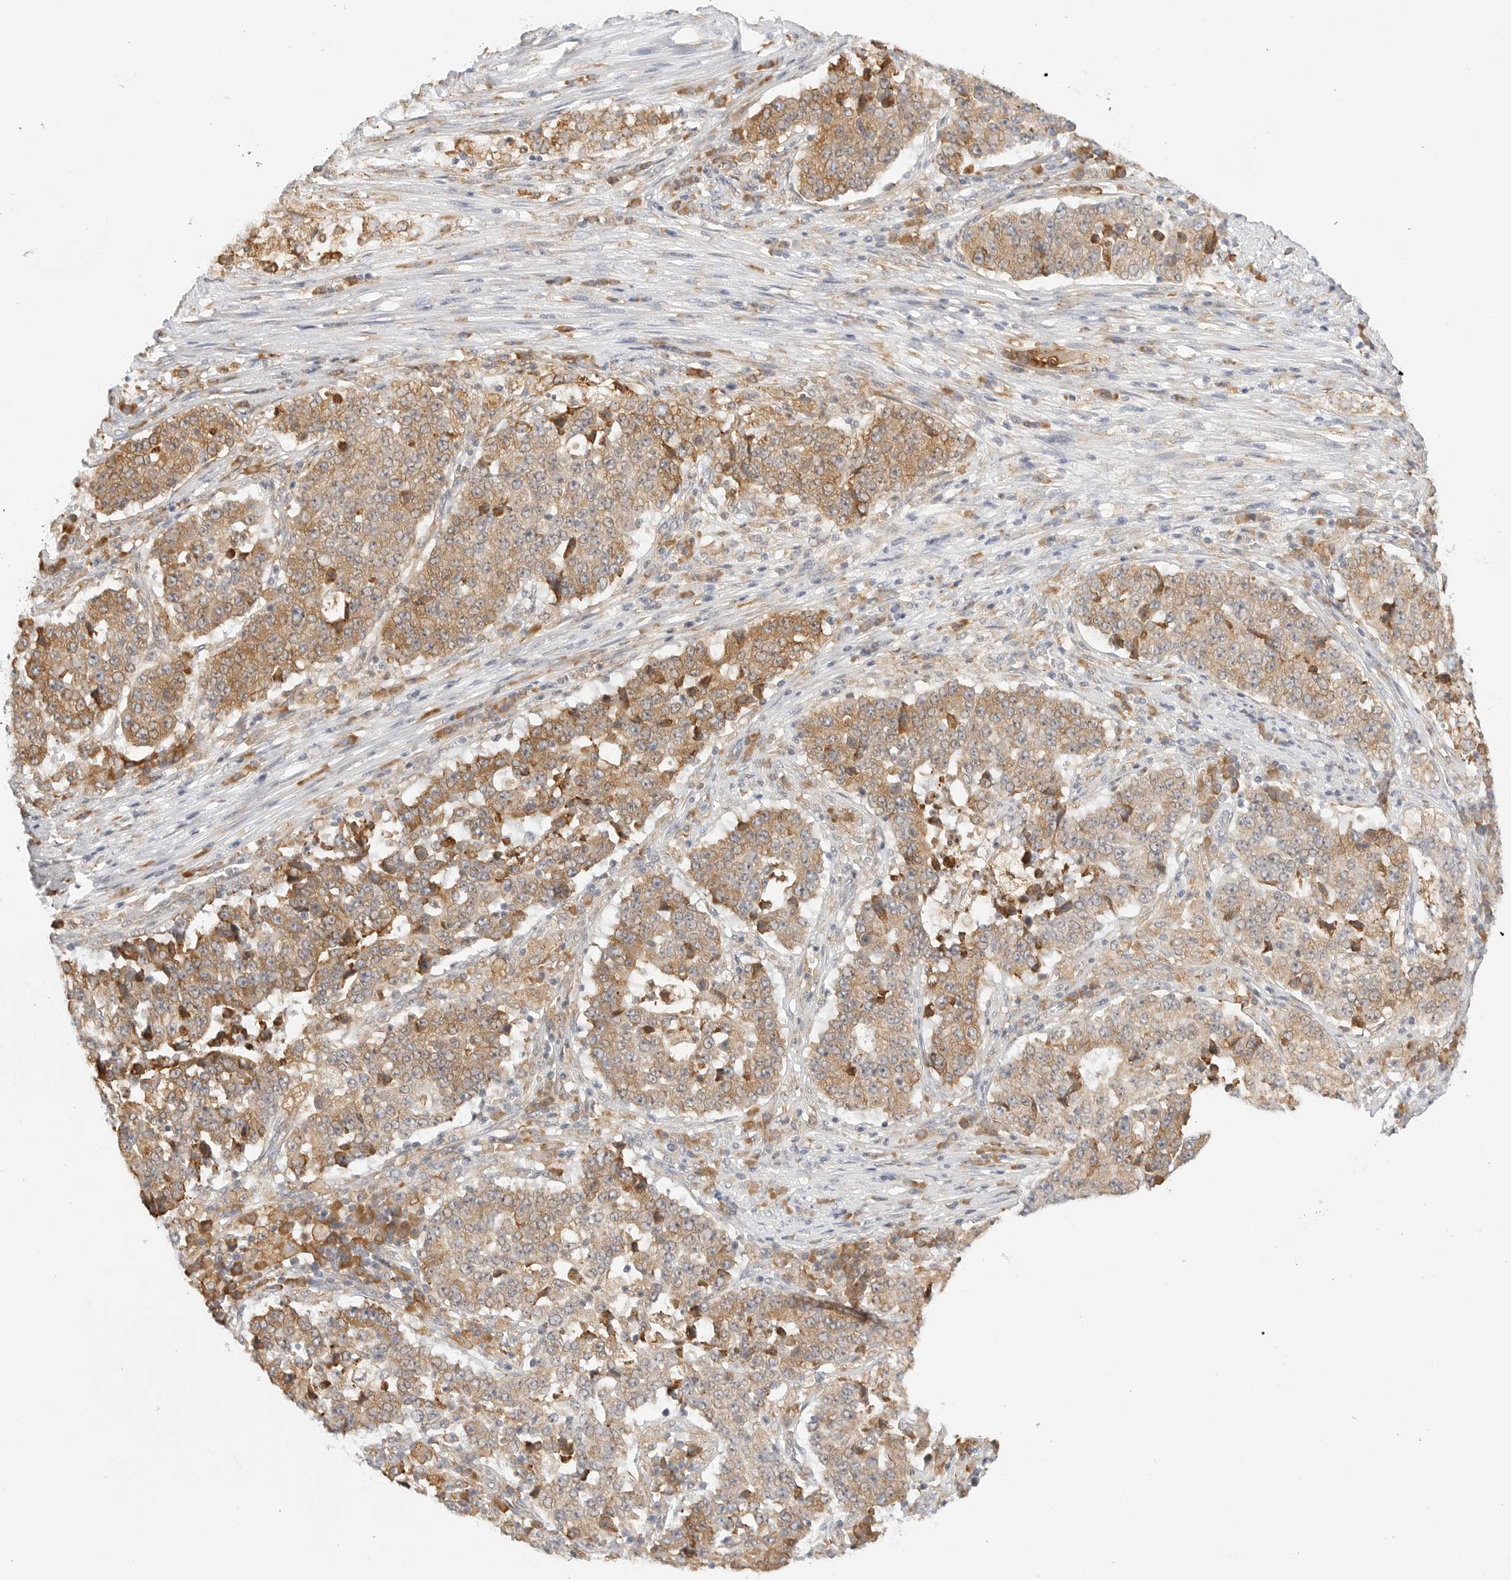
{"staining": {"intensity": "moderate", "quantity": ">75%", "location": "cytoplasmic/membranous"}, "tissue": "stomach cancer", "cell_type": "Tumor cells", "image_type": "cancer", "snomed": [{"axis": "morphology", "description": "Adenocarcinoma, NOS"}, {"axis": "topography", "description": "Stomach"}], "caption": "Tumor cells exhibit moderate cytoplasmic/membranous expression in approximately >75% of cells in stomach cancer (adenocarcinoma). Nuclei are stained in blue.", "gene": "THEM4", "patient": {"sex": "male", "age": 59}}